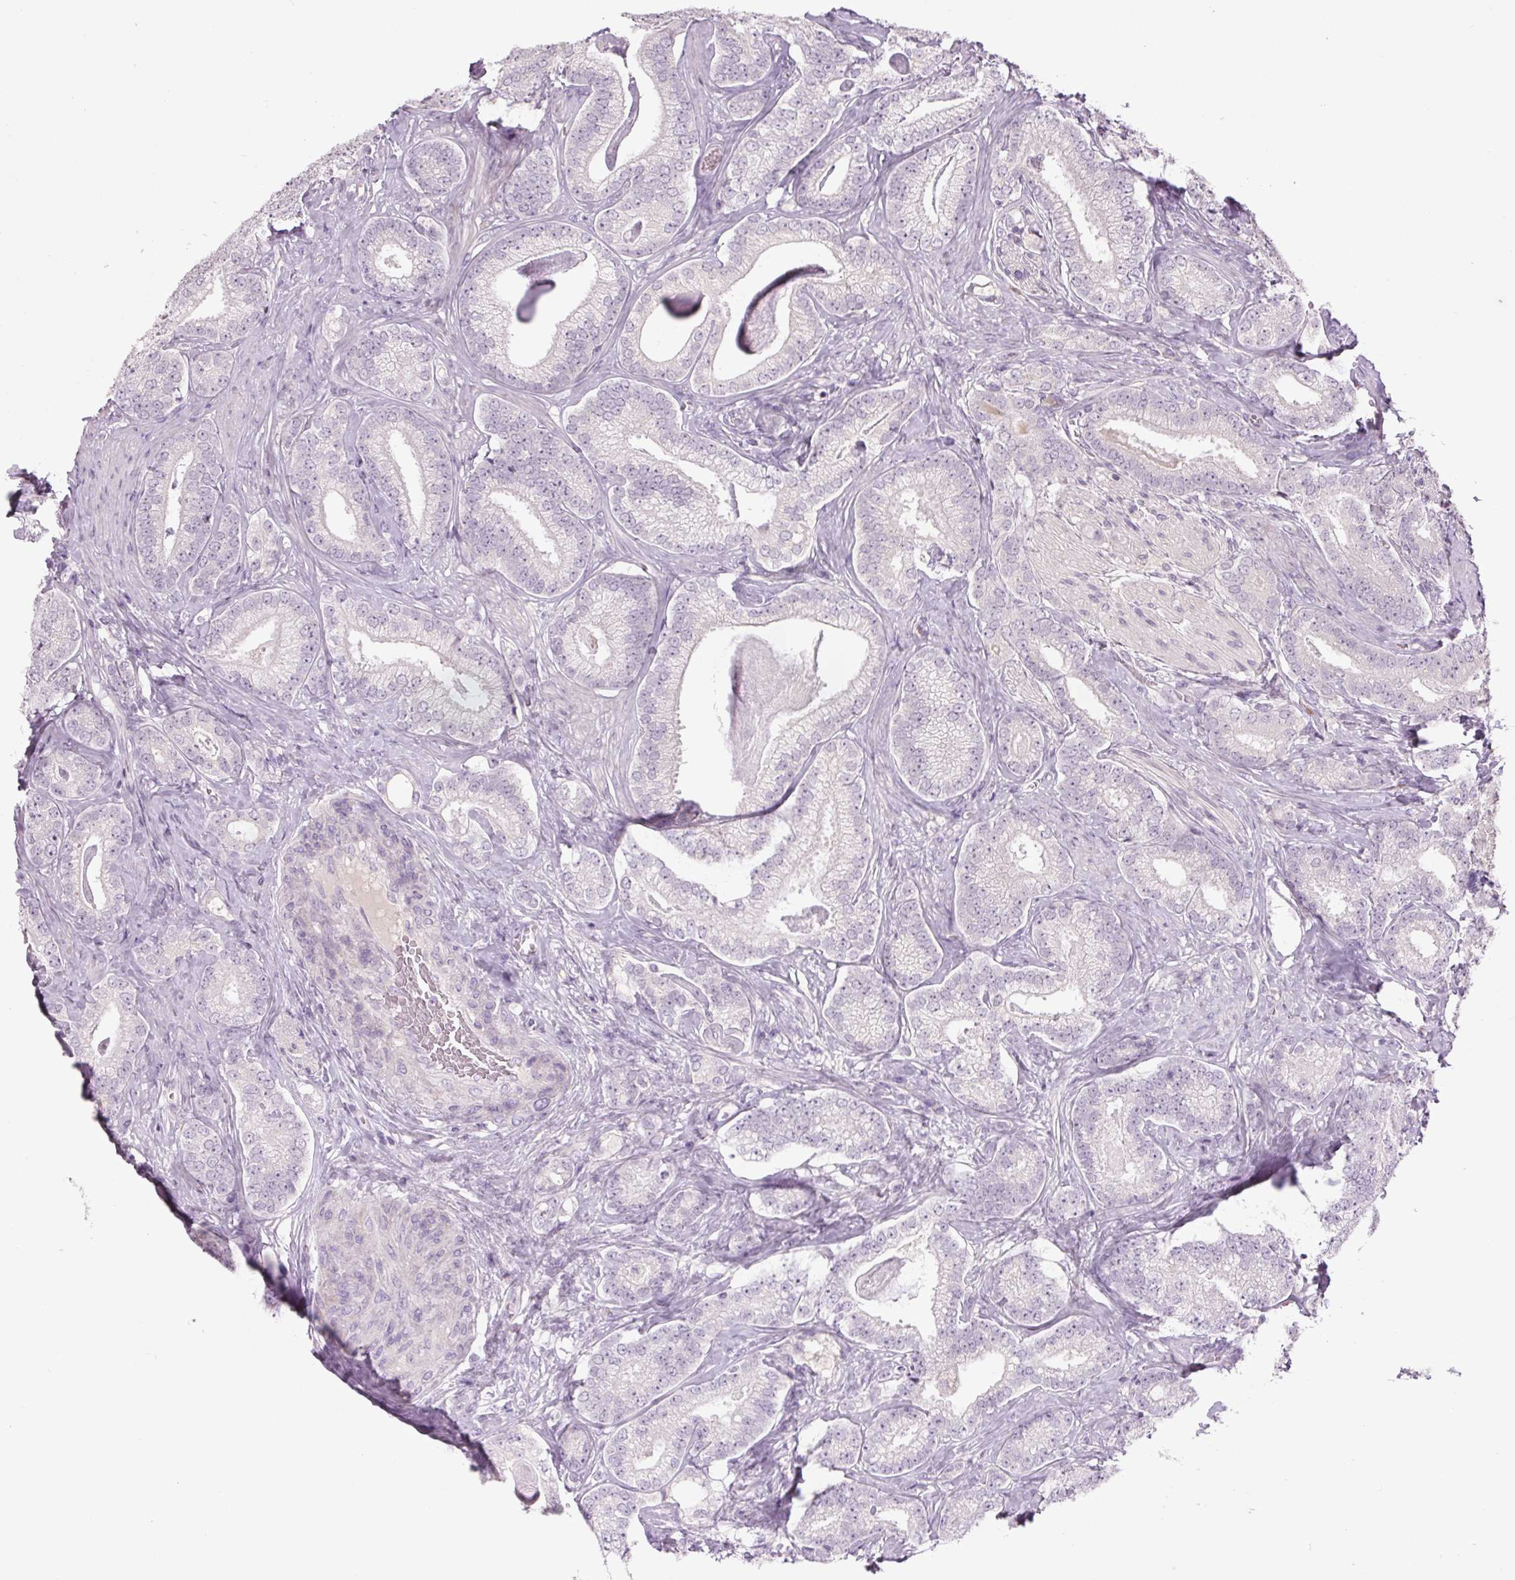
{"staining": {"intensity": "negative", "quantity": "none", "location": "none"}, "tissue": "prostate cancer", "cell_type": "Tumor cells", "image_type": "cancer", "snomed": [{"axis": "morphology", "description": "Adenocarcinoma, Low grade"}, {"axis": "topography", "description": "Prostate"}], "caption": "A micrograph of prostate cancer (adenocarcinoma (low-grade)) stained for a protein reveals no brown staining in tumor cells.", "gene": "TMEM100", "patient": {"sex": "male", "age": 63}}